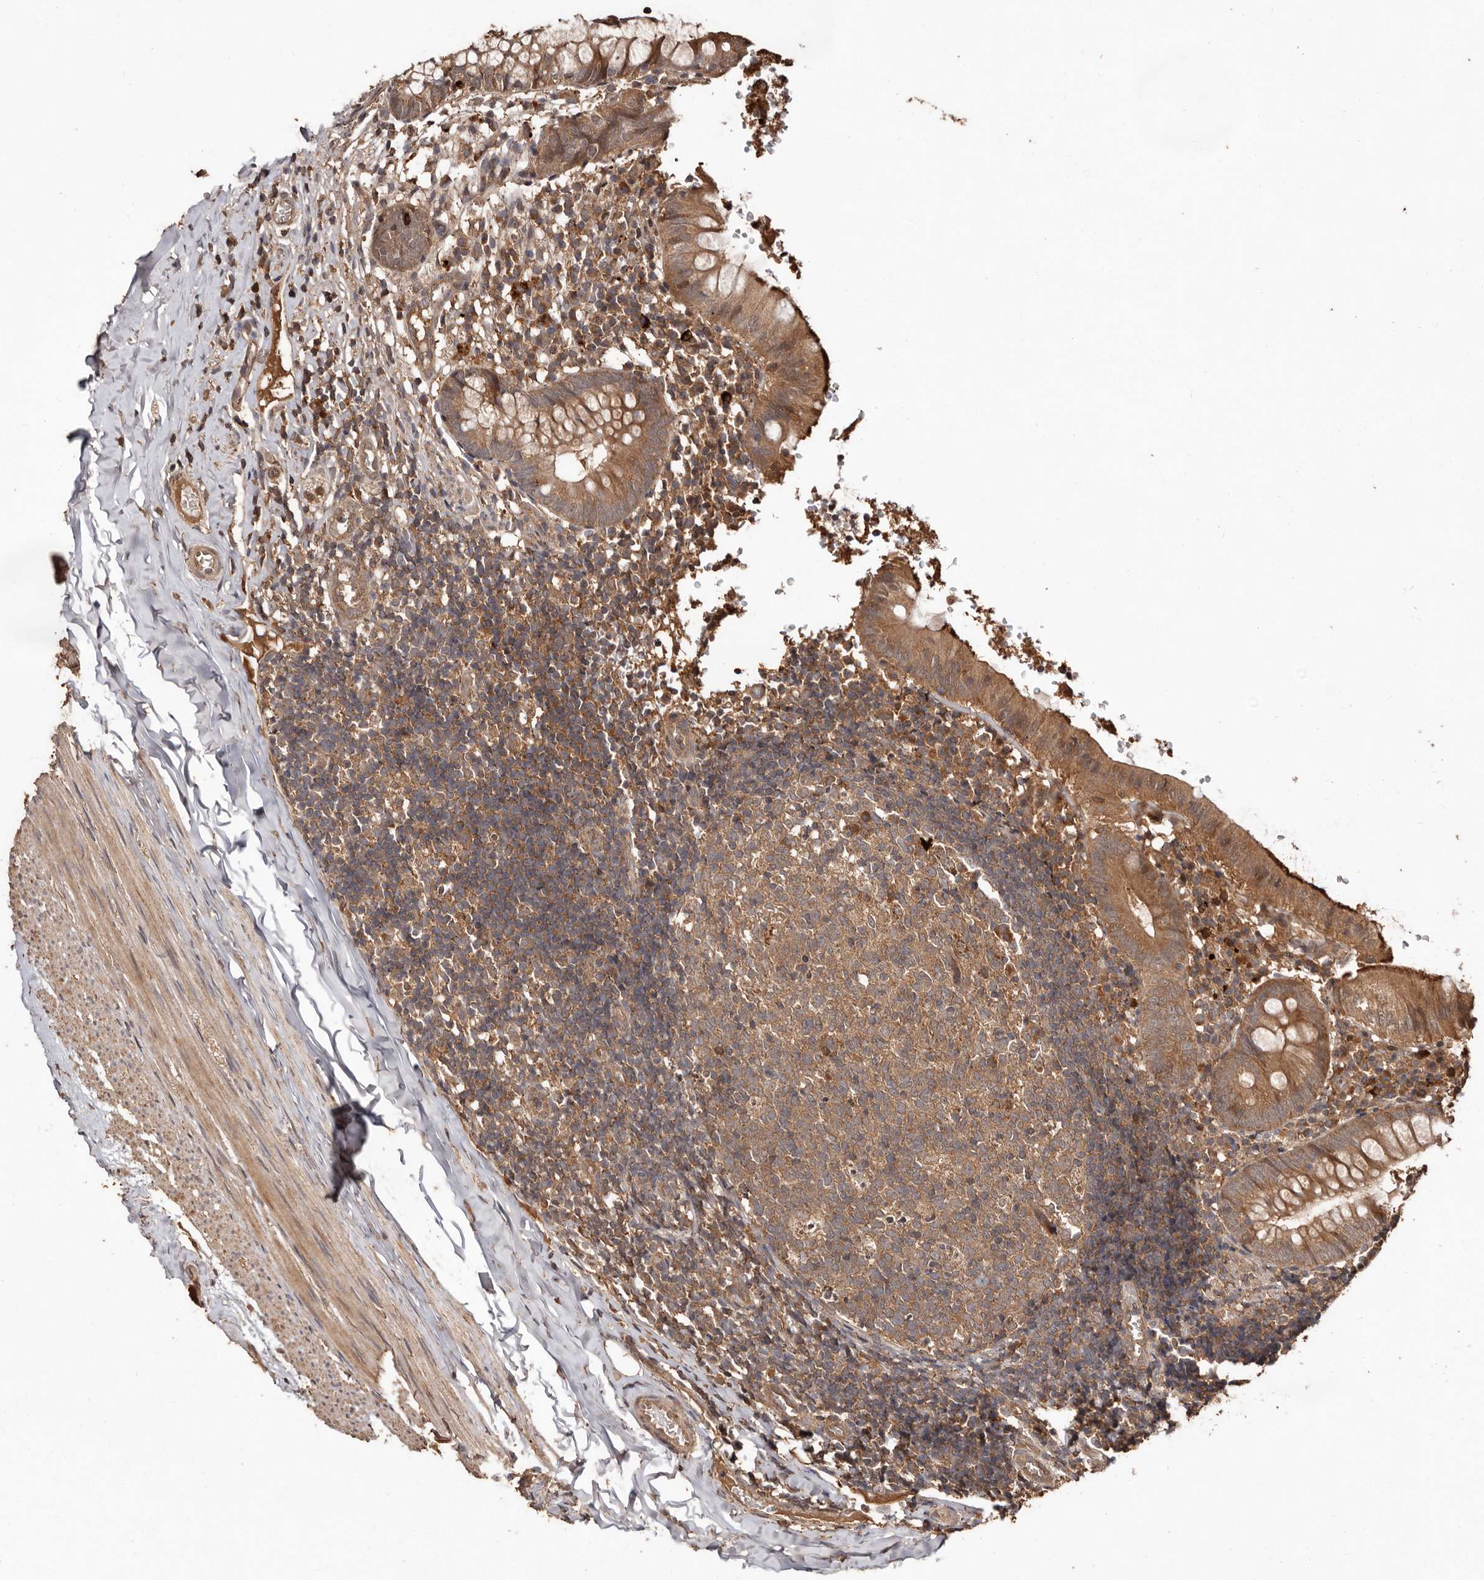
{"staining": {"intensity": "moderate", "quantity": ">75%", "location": "cytoplasmic/membranous"}, "tissue": "appendix", "cell_type": "Glandular cells", "image_type": "normal", "snomed": [{"axis": "morphology", "description": "Normal tissue, NOS"}, {"axis": "topography", "description": "Appendix"}], "caption": "Immunohistochemical staining of benign human appendix demonstrates >75% levels of moderate cytoplasmic/membranous protein staining in approximately >75% of glandular cells.", "gene": "RWDD1", "patient": {"sex": "male", "age": 8}}